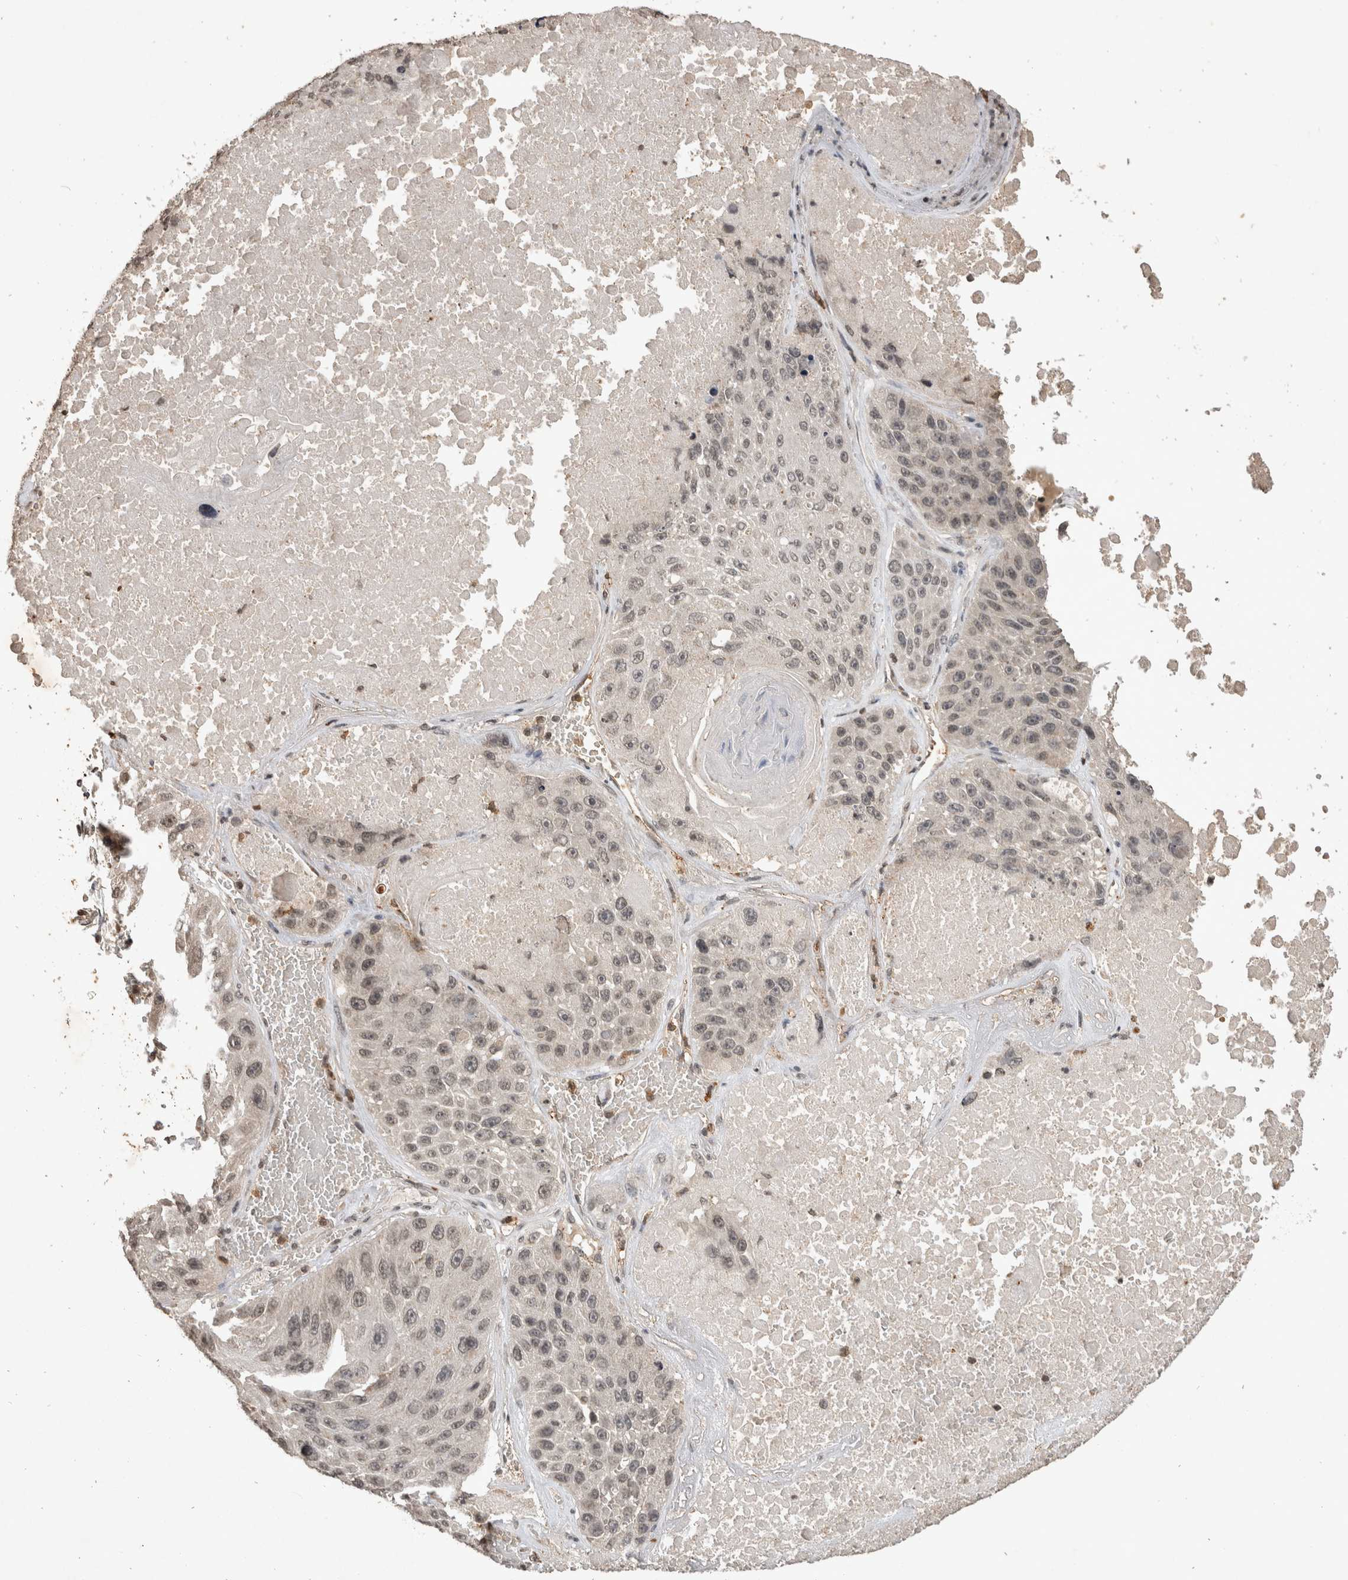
{"staining": {"intensity": "weak", "quantity": "25%-75%", "location": "nuclear"}, "tissue": "lung cancer", "cell_type": "Tumor cells", "image_type": "cancer", "snomed": [{"axis": "morphology", "description": "Squamous cell carcinoma, NOS"}, {"axis": "topography", "description": "Lung"}], "caption": "About 25%-75% of tumor cells in human lung squamous cell carcinoma exhibit weak nuclear protein staining as visualized by brown immunohistochemical staining.", "gene": "HRK", "patient": {"sex": "male", "age": 61}}